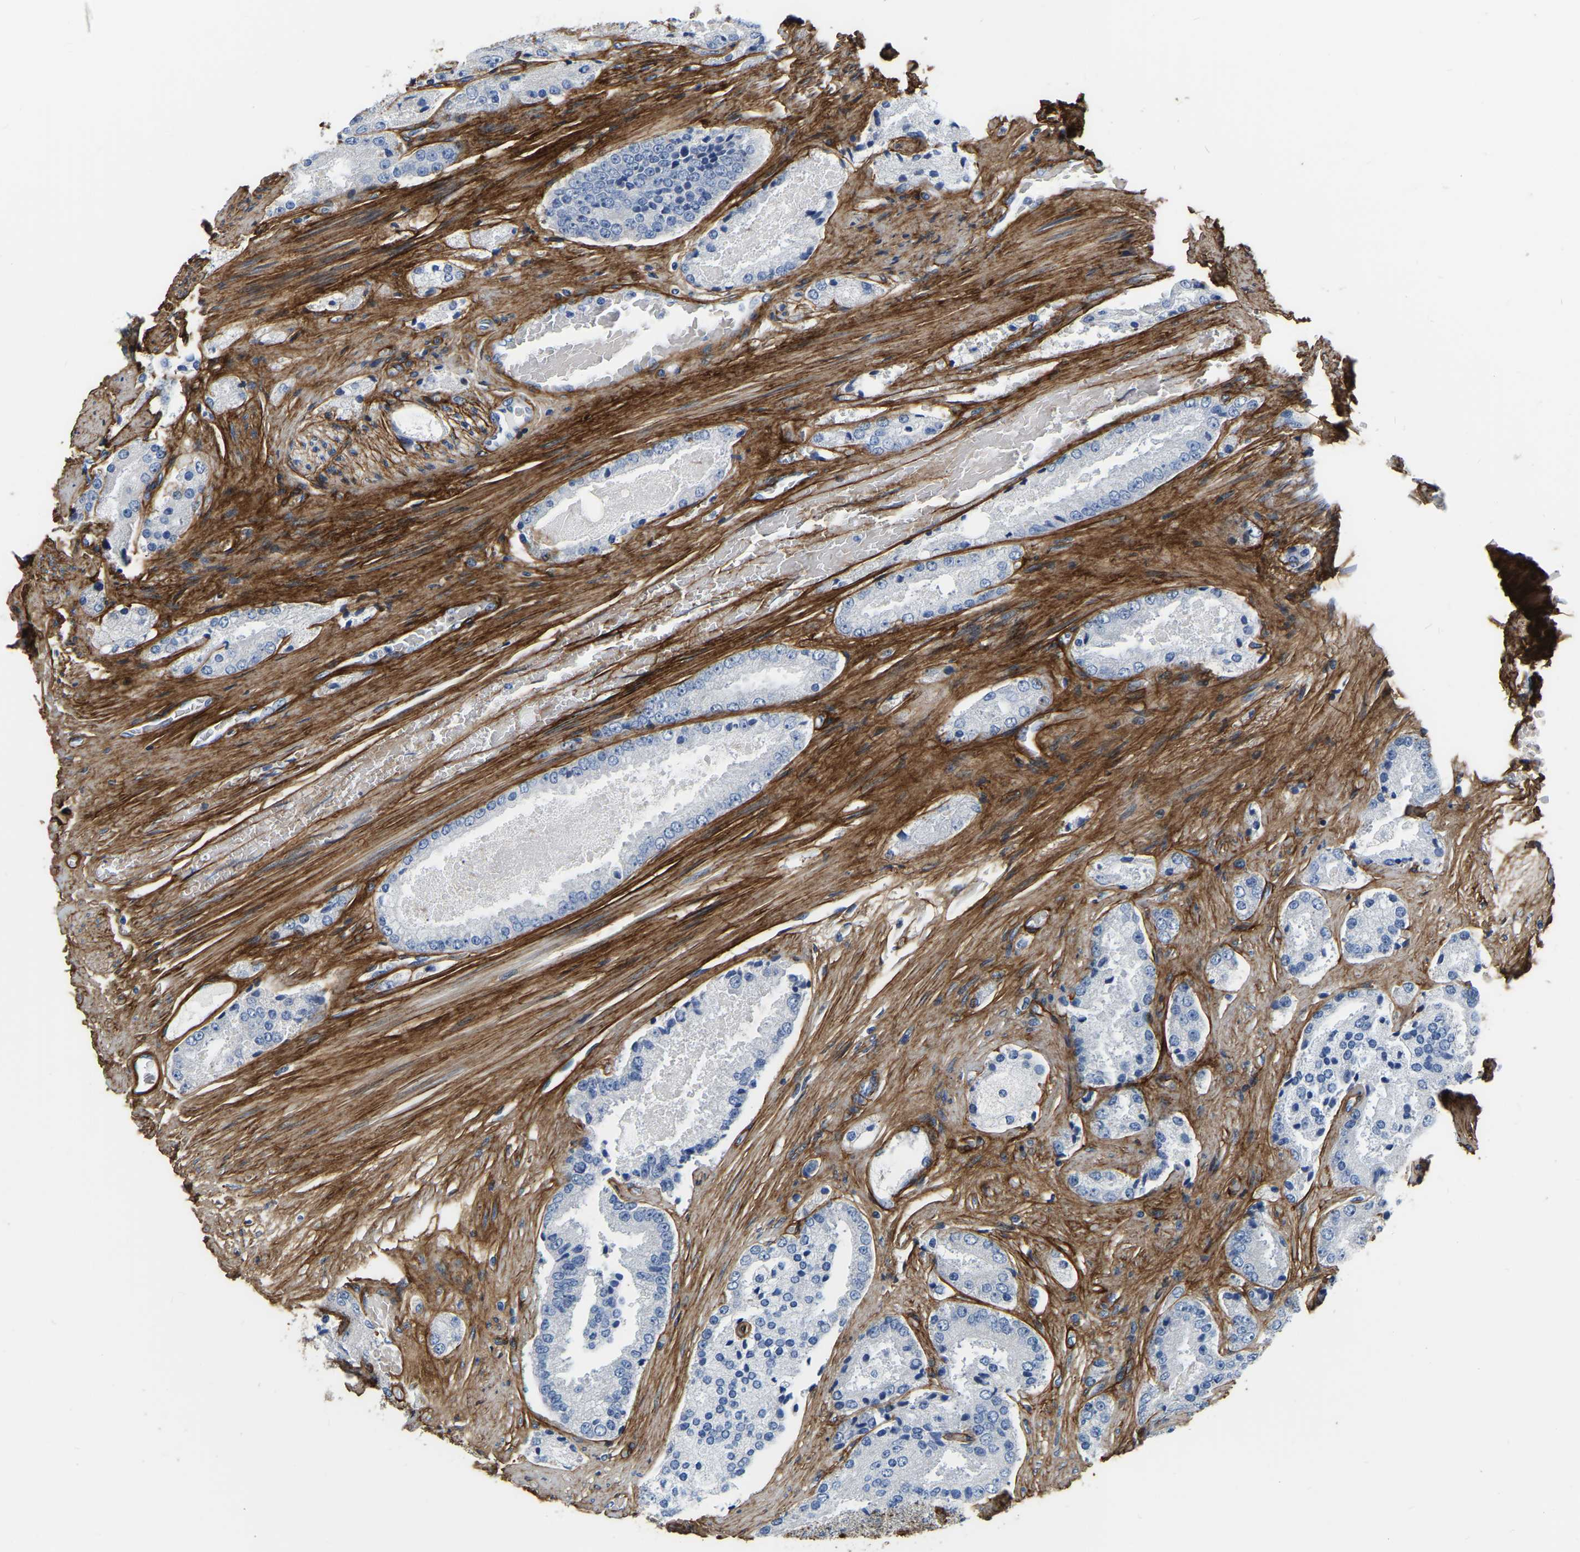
{"staining": {"intensity": "negative", "quantity": "none", "location": "none"}, "tissue": "prostate cancer", "cell_type": "Tumor cells", "image_type": "cancer", "snomed": [{"axis": "morphology", "description": "Adenocarcinoma, High grade"}, {"axis": "topography", "description": "Prostate"}], "caption": "Tumor cells are negative for protein expression in human prostate cancer (adenocarcinoma (high-grade)).", "gene": "COL6A1", "patient": {"sex": "male", "age": 65}}